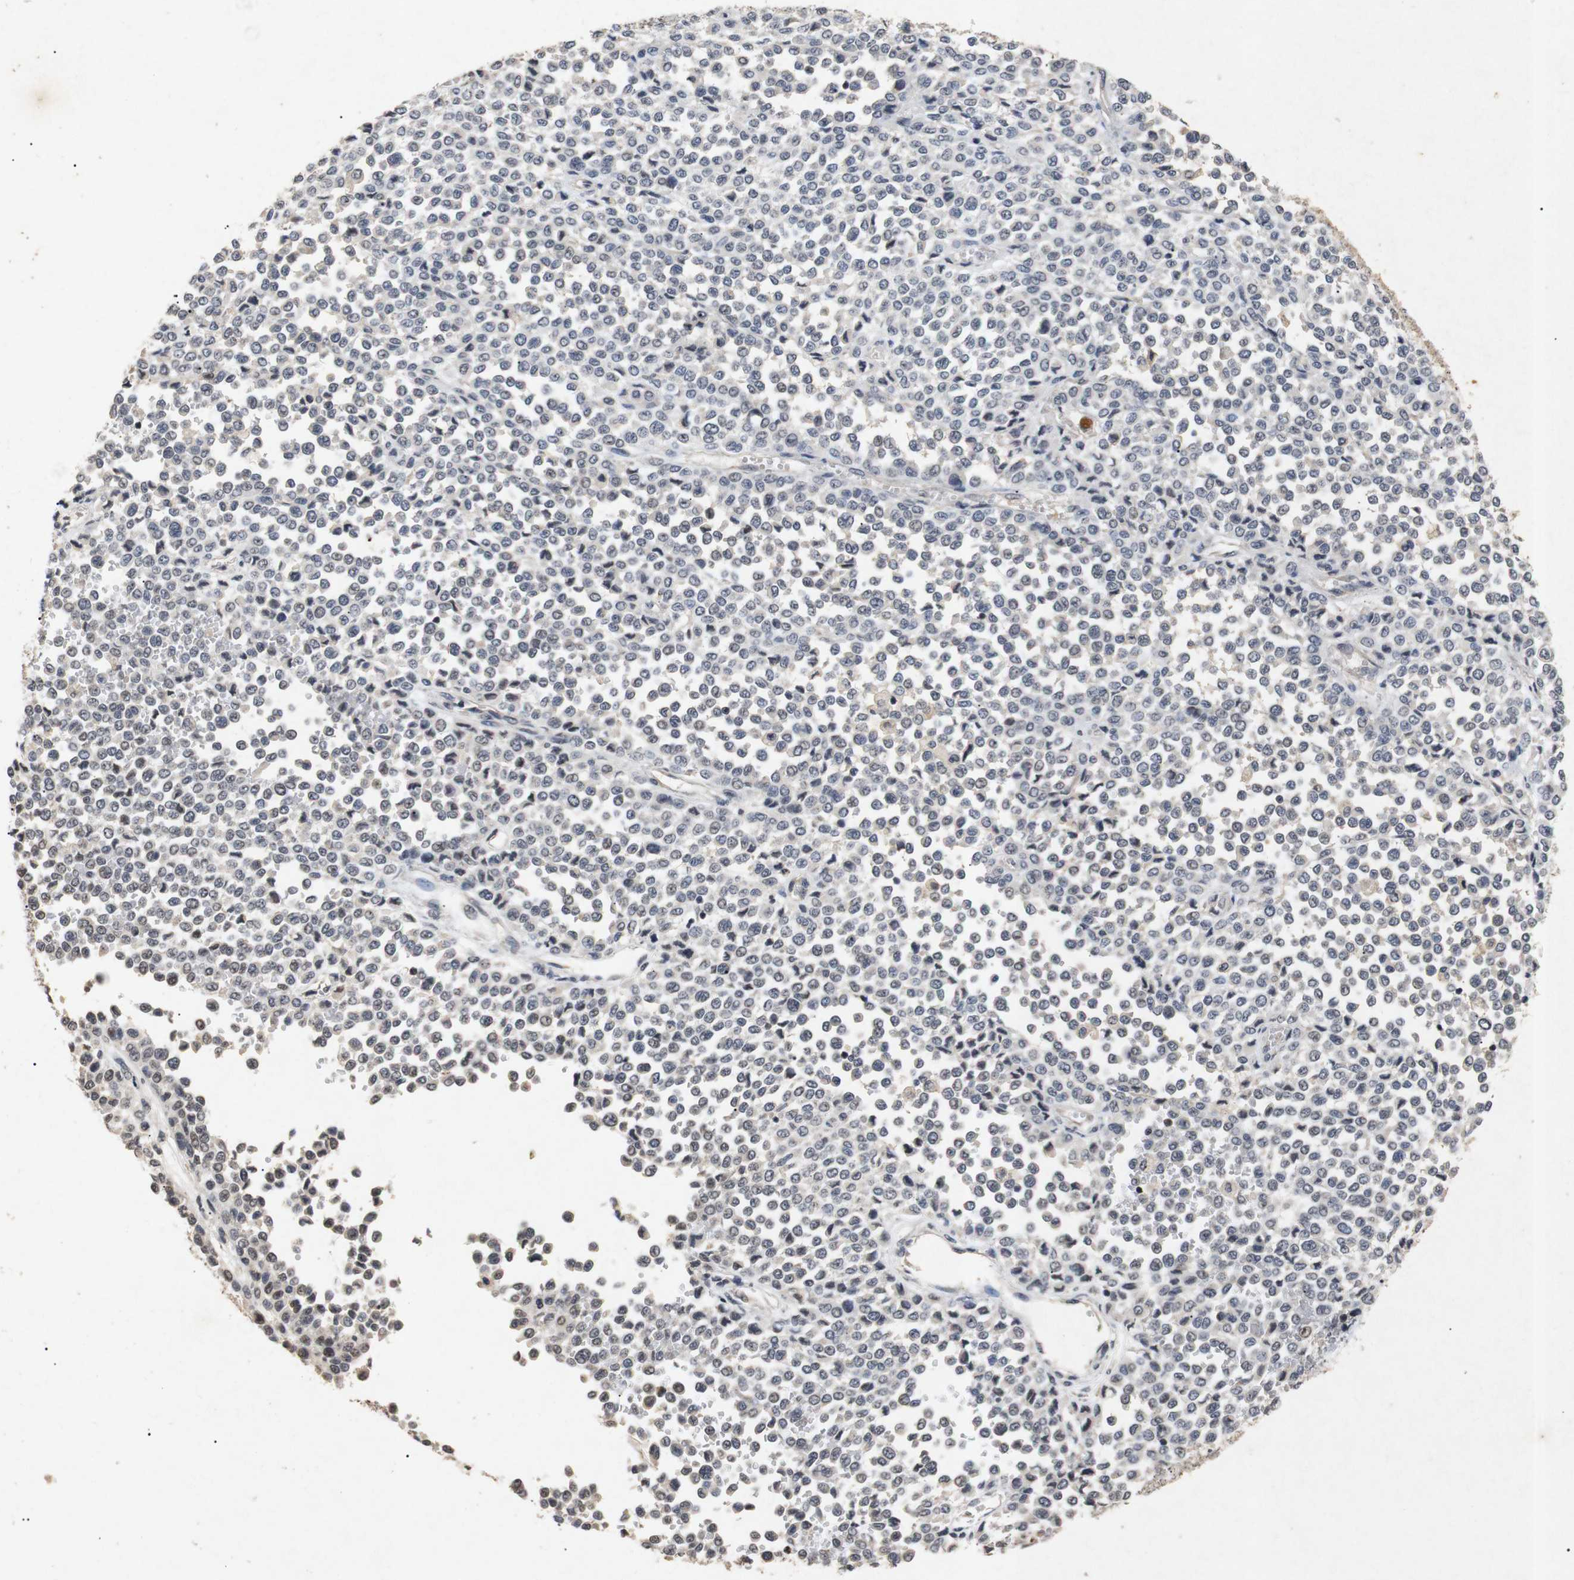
{"staining": {"intensity": "negative", "quantity": "none", "location": "none"}, "tissue": "melanoma", "cell_type": "Tumor cells", "image_type": "cancer", "snomed": [{"axis": "morphology", "description": "Malignant melanoma, Metastatic site"}, {"axis": "topography", "description": "Pancreas"}], "caption": "High magnification brightfield microscopy of melanoma stained with DAB (brown) and counterstained with hematoxylin (blue): tumor cells show no significant positivity. (IHC, brightfield microscopy, high magnification).", "gene": "PARN", "patient": {"sex": "female", "age": 30}}